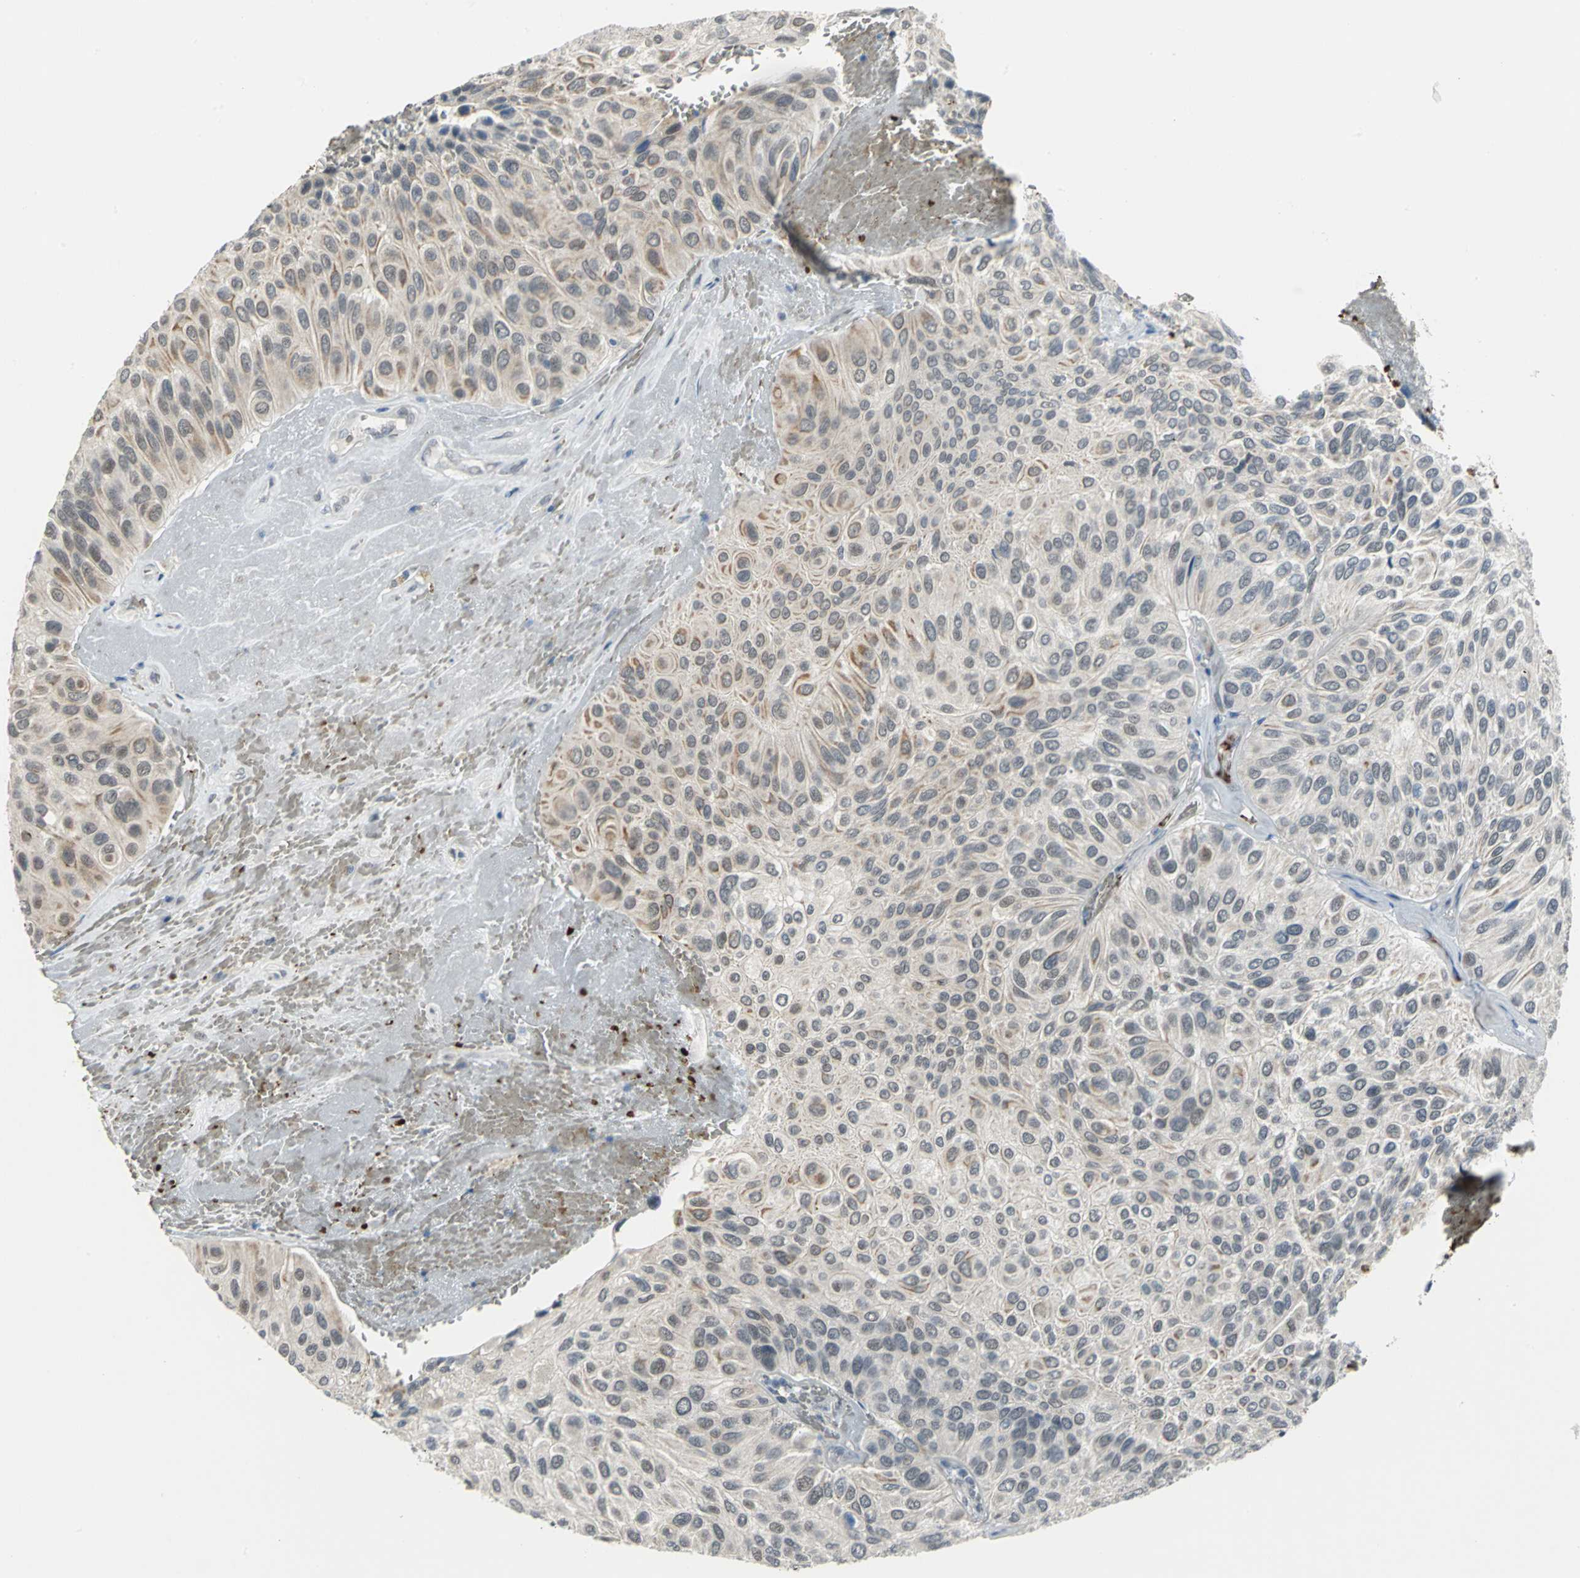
{"staining": {"intensity": "weak", "quantity": ">75%", "location": "nuclear"}, "tissue": "urothelial cancer", "cell_type": "Tumor cells", "image_type": "cancer", "snomed": [{"axis": "morphology", "description": "Urothelial carcinoma, High grade"}, {"axis": "topography", "description": "Urinary bladder"}], "caption": "High-power microscopy captured an IHC image of urothelial cancer, revealing weak nuclear expression in approximately >75% of tumor cells. (brown staining indicates protein expression, while blue staining denotes nuclei).", "gene": "GLI3", "patient": {"sex": "male", "age": 66}}